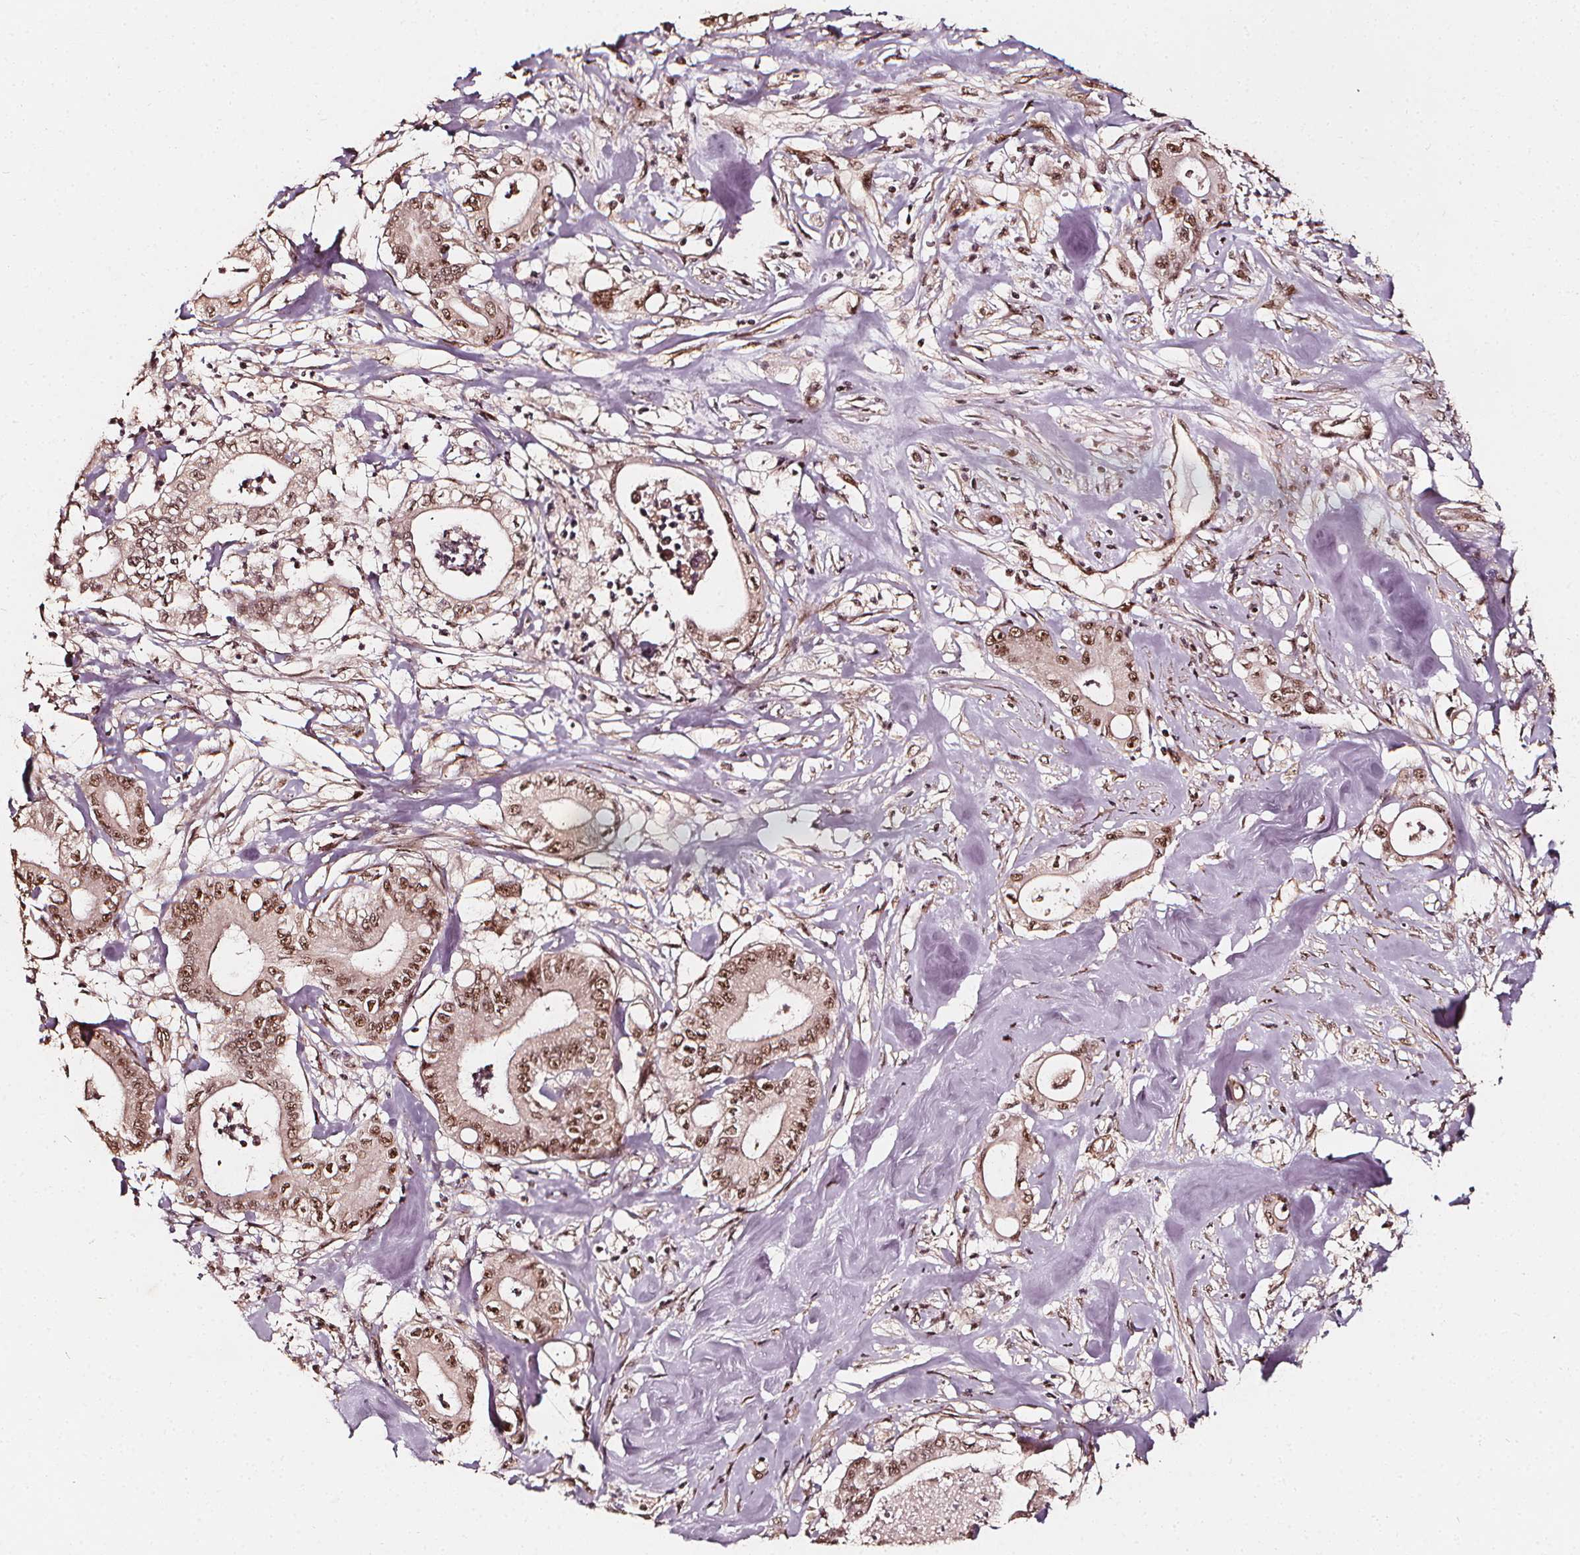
{"staining": {"intensity": "moderate", "quantity": ">75%", "location": "nuclear"}, "tissue": "pancreatic cancer", "cell_type": "Tumor cells", "image_type": "cancer", "snomed": [{"axis": "morphology", "description": "Adenocarcinoma, NOS"}, {"axis": "topography", "description": "Pancreas"}], "caption": "High-power microscopy captured an IHC histopathology image of pancreatic adenocarcinoma, revealing moderate nuclear staining in approximately >75% of tumor cells. (DAB = brown stain, brightfield microscopy at high magnification).", "gene": "EXOSC9", "patient": {"sex": "male", "age": 71}}